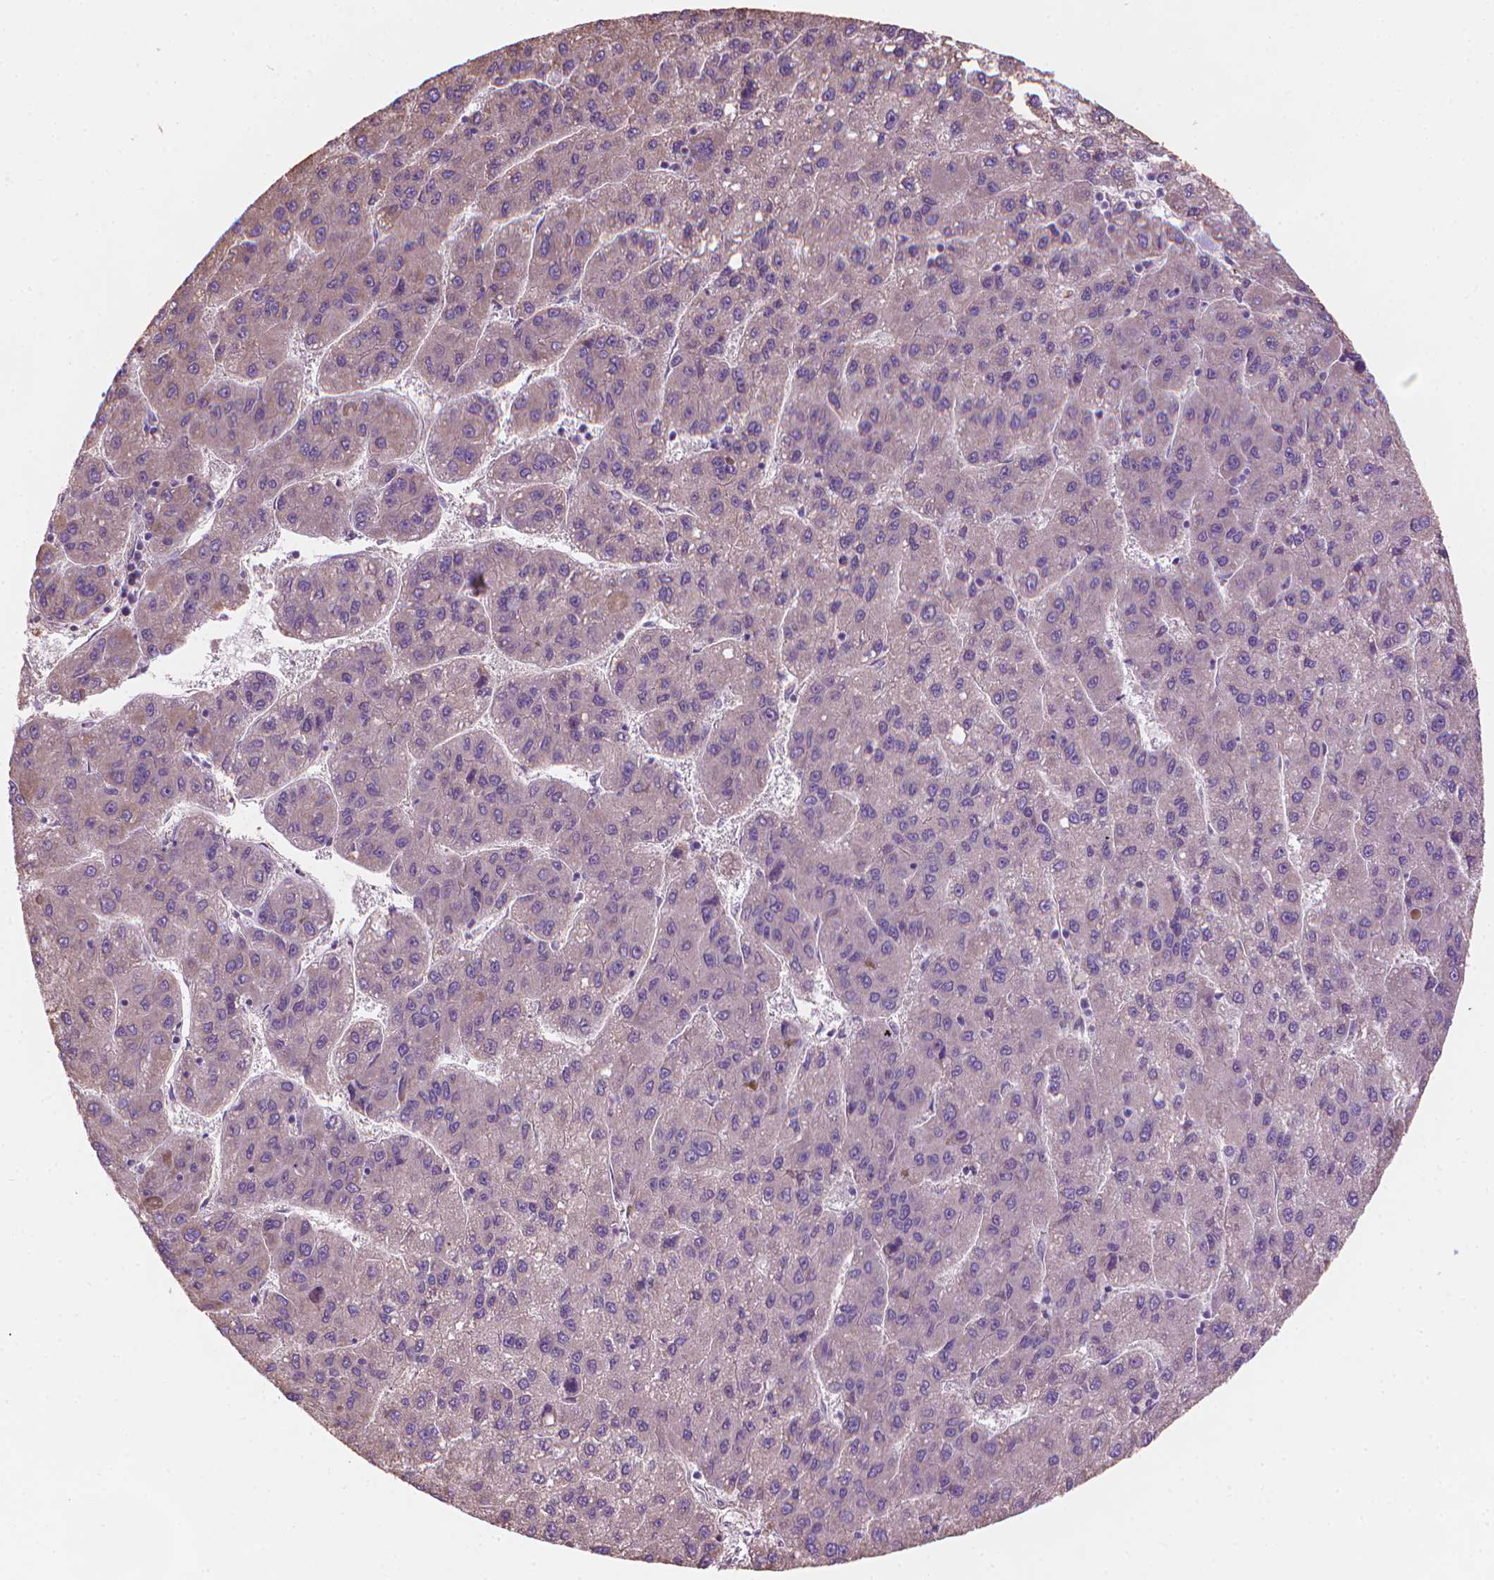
{"staining": {"intensity": "negative", "quantity": "none", "location": "none"}, "tissue": "liver cancer", "cell_type": "Tumor cells", "image_type": "cancer", "snomed": [{"axis": "morphology", "description": "Carcinoma, Hepatocellular, NOS"}, {"axis": "topography", "description": "Liver"}], "caption": "Immunohistochemistry (IHC) histopathology image of neoplastic tissue: human liver cancer (hepatocellular carcinoma) stained with DAB (3,3'-diaminobenzidine) displays no significant protein staining in tumor cells.", "gene": "TTC29", "patient": {"sex": "female", "age": 82}}